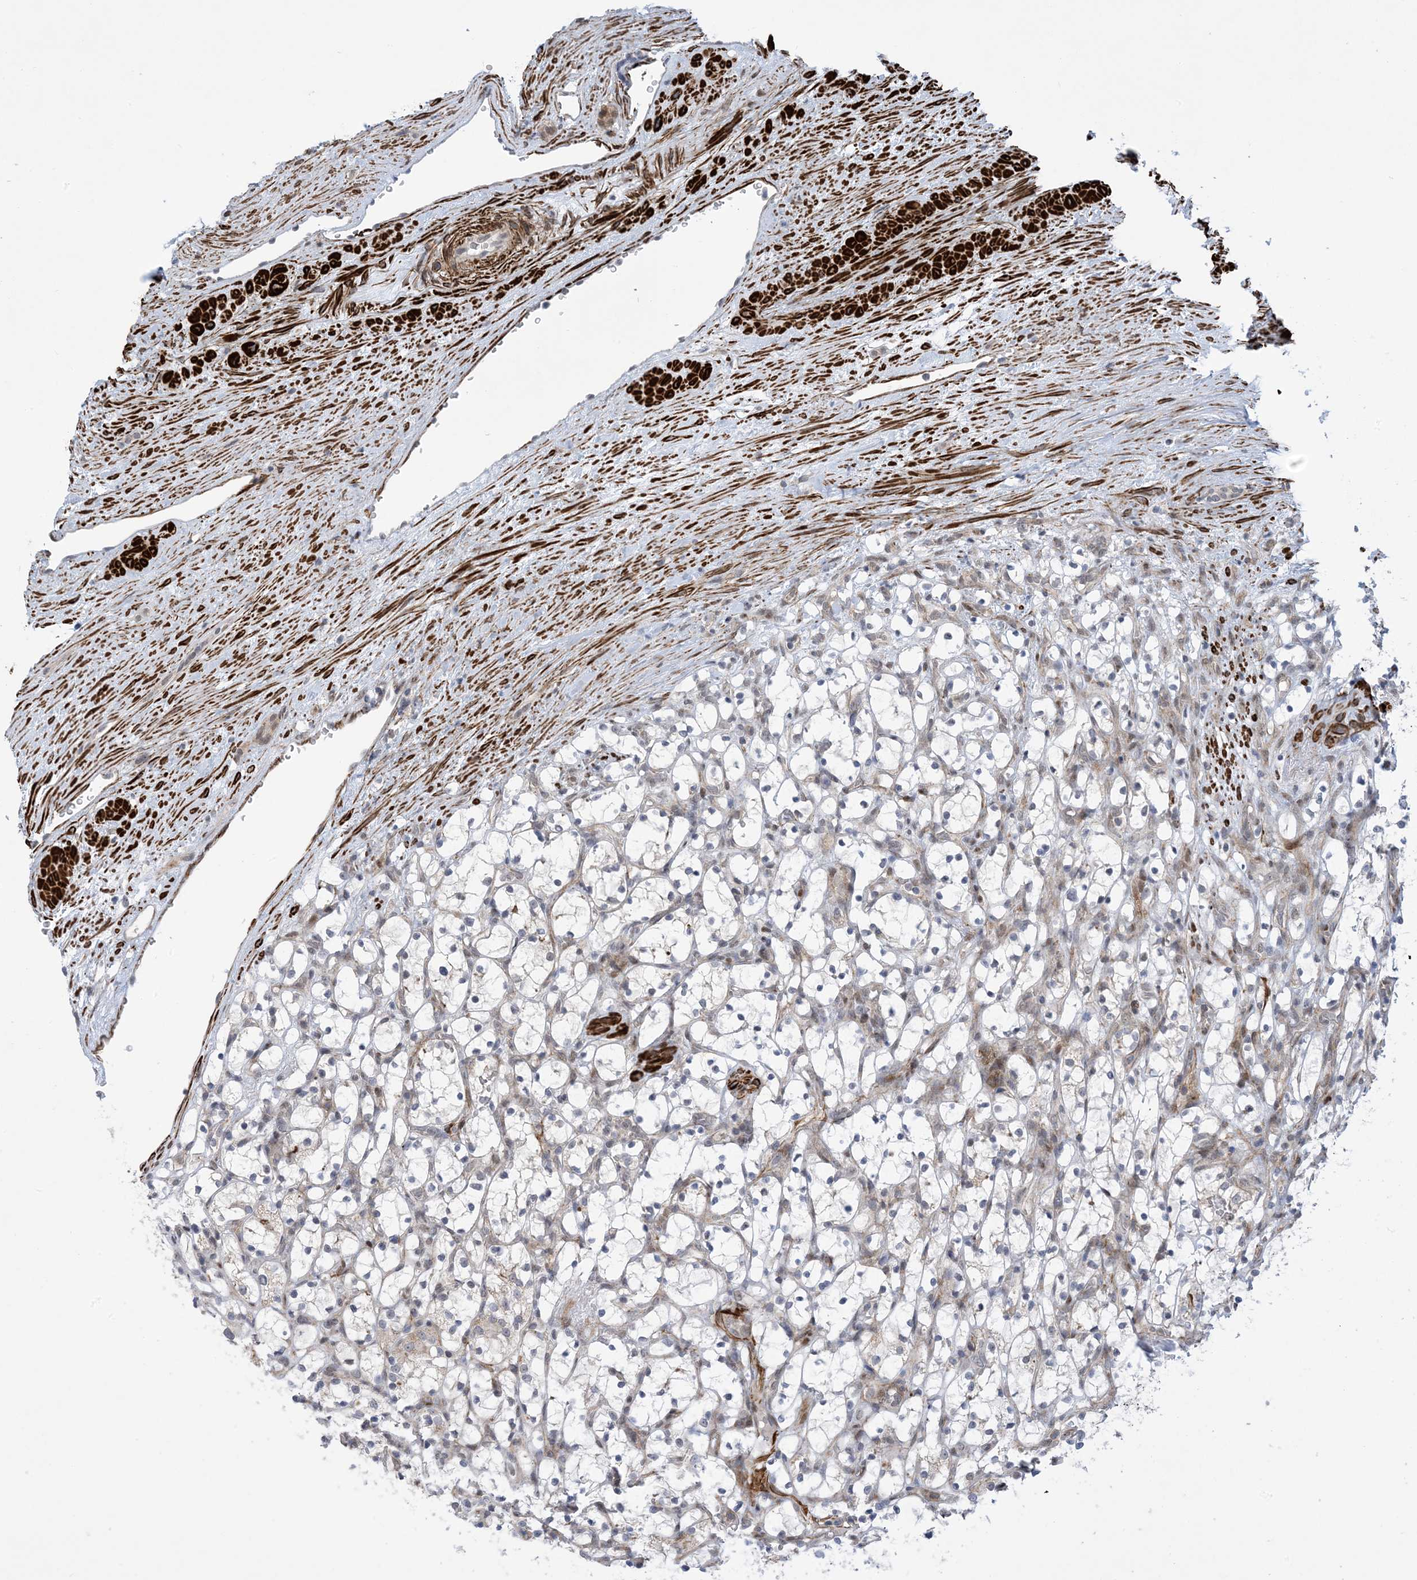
{"staining": {"intensity": "negative", "quantity": "none", "location": "none"}, "tissue": "renal cancer", "cell_type": "Tumor cells", "image_type": "cancer", "snomed": [{"axis": "morphology", "description": "Adenocarcinoma, NOS"}, {"axis": "topography", "description": "Kidney"}], "caption": "High power microscopy histopathology image of an IHC photomicrograph of renal cancer, revealing no significant staining in tumor cells. (DAB (3,3'-diaminobenzidine) immunohistochemistry, high magnification).", "gene": "ZNF8", "patient": {"sex": "female", "age": 69}}